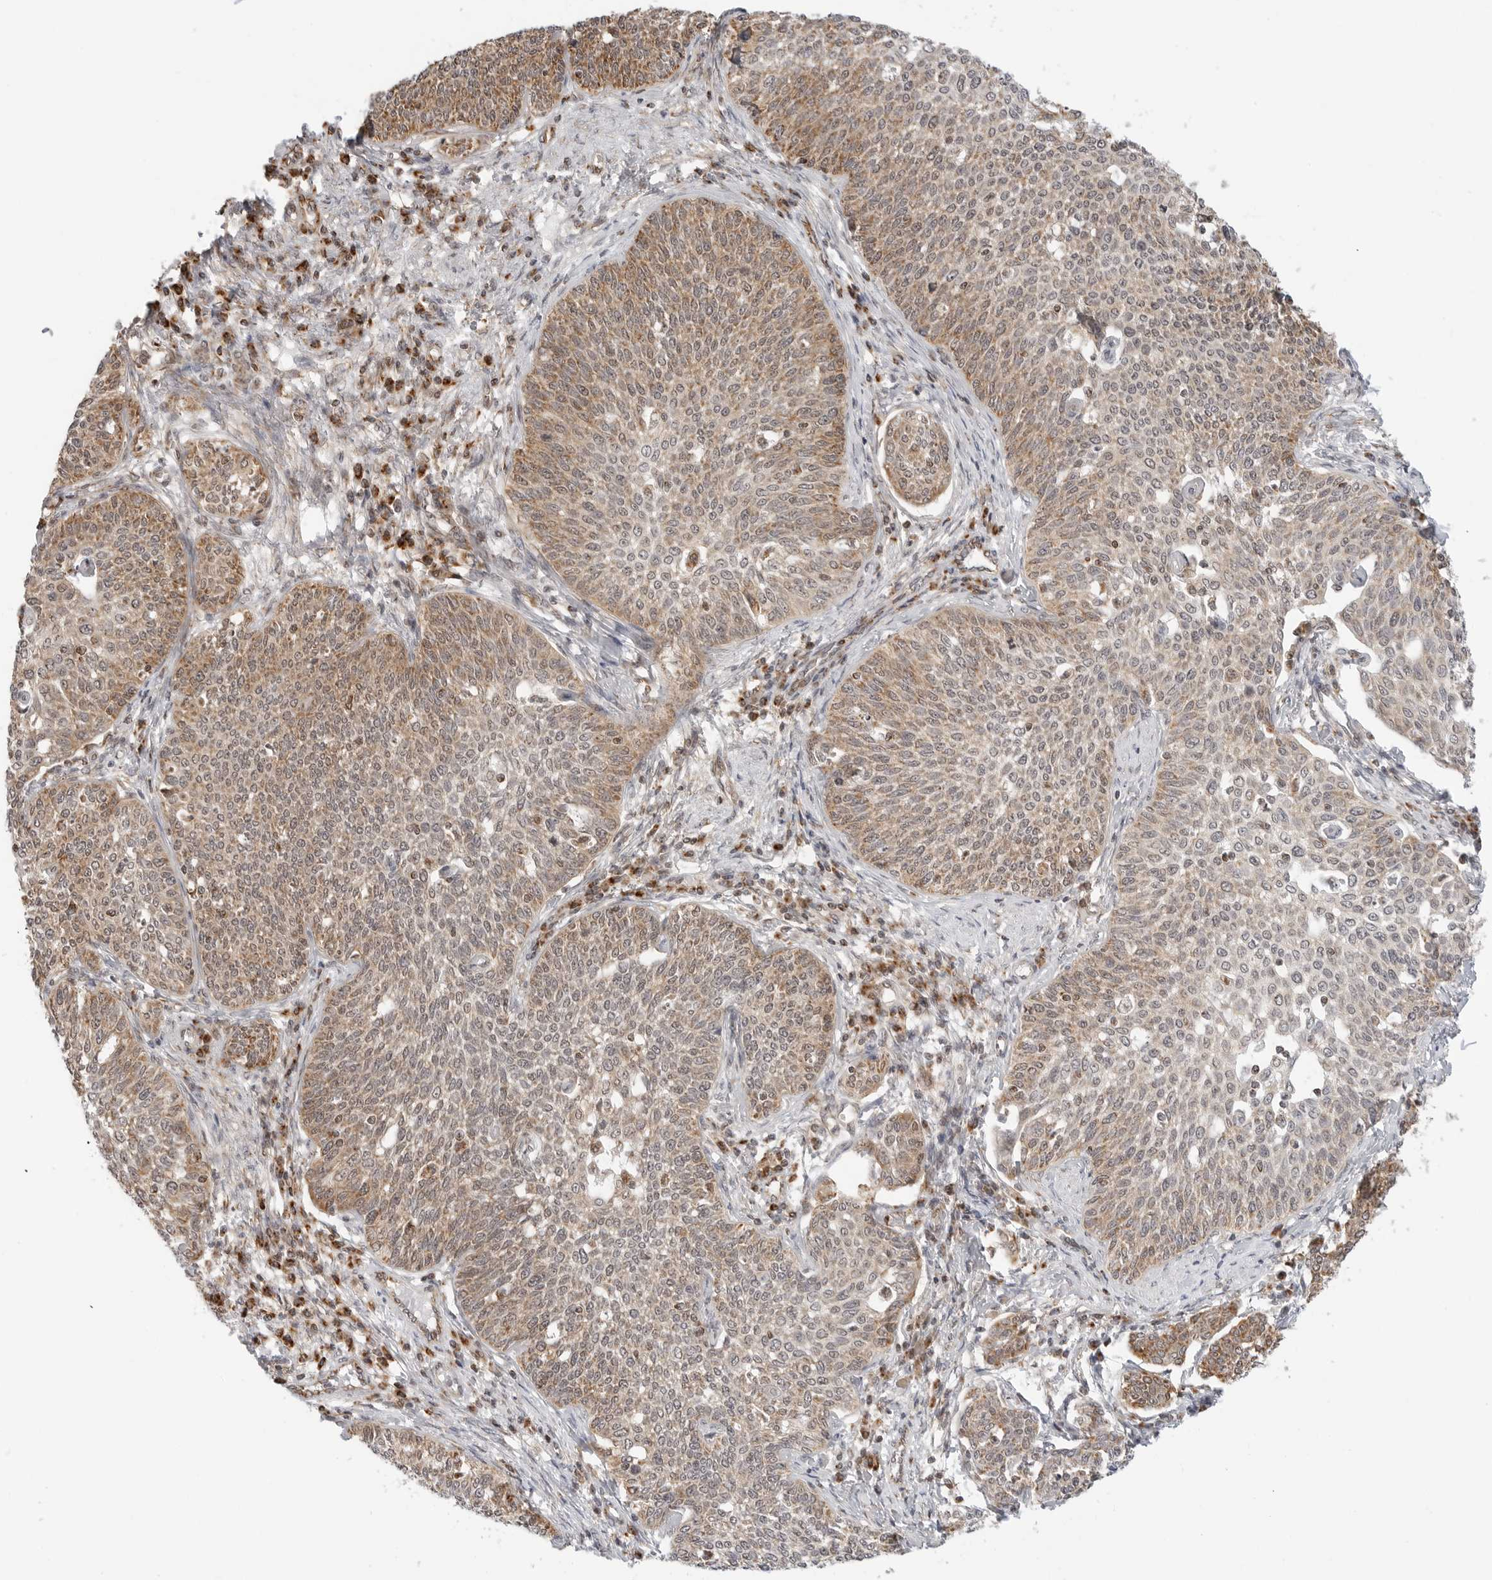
{"staining": {"intensity": "moderate", "quantity": ">75%", "location": "cytoplasmic/membranous"}, "tissue": "cervical cancer", "cell_type": "Tumor cells", "image_type": "cancer", "snomed": [{"axis": "morphology", "description": "Squamous cell carcinoma, NOS"}, {"axis": "topography", "description": "Cervix"}], "caption": "Protein expression by immunohistochemistry reveals moderate cytoplasmic/membranous staining in approximately >75% of tumor cells in cervical cancer.", "gene": "POLR3GL", "patient": {"sex": "female", "age": 34}}